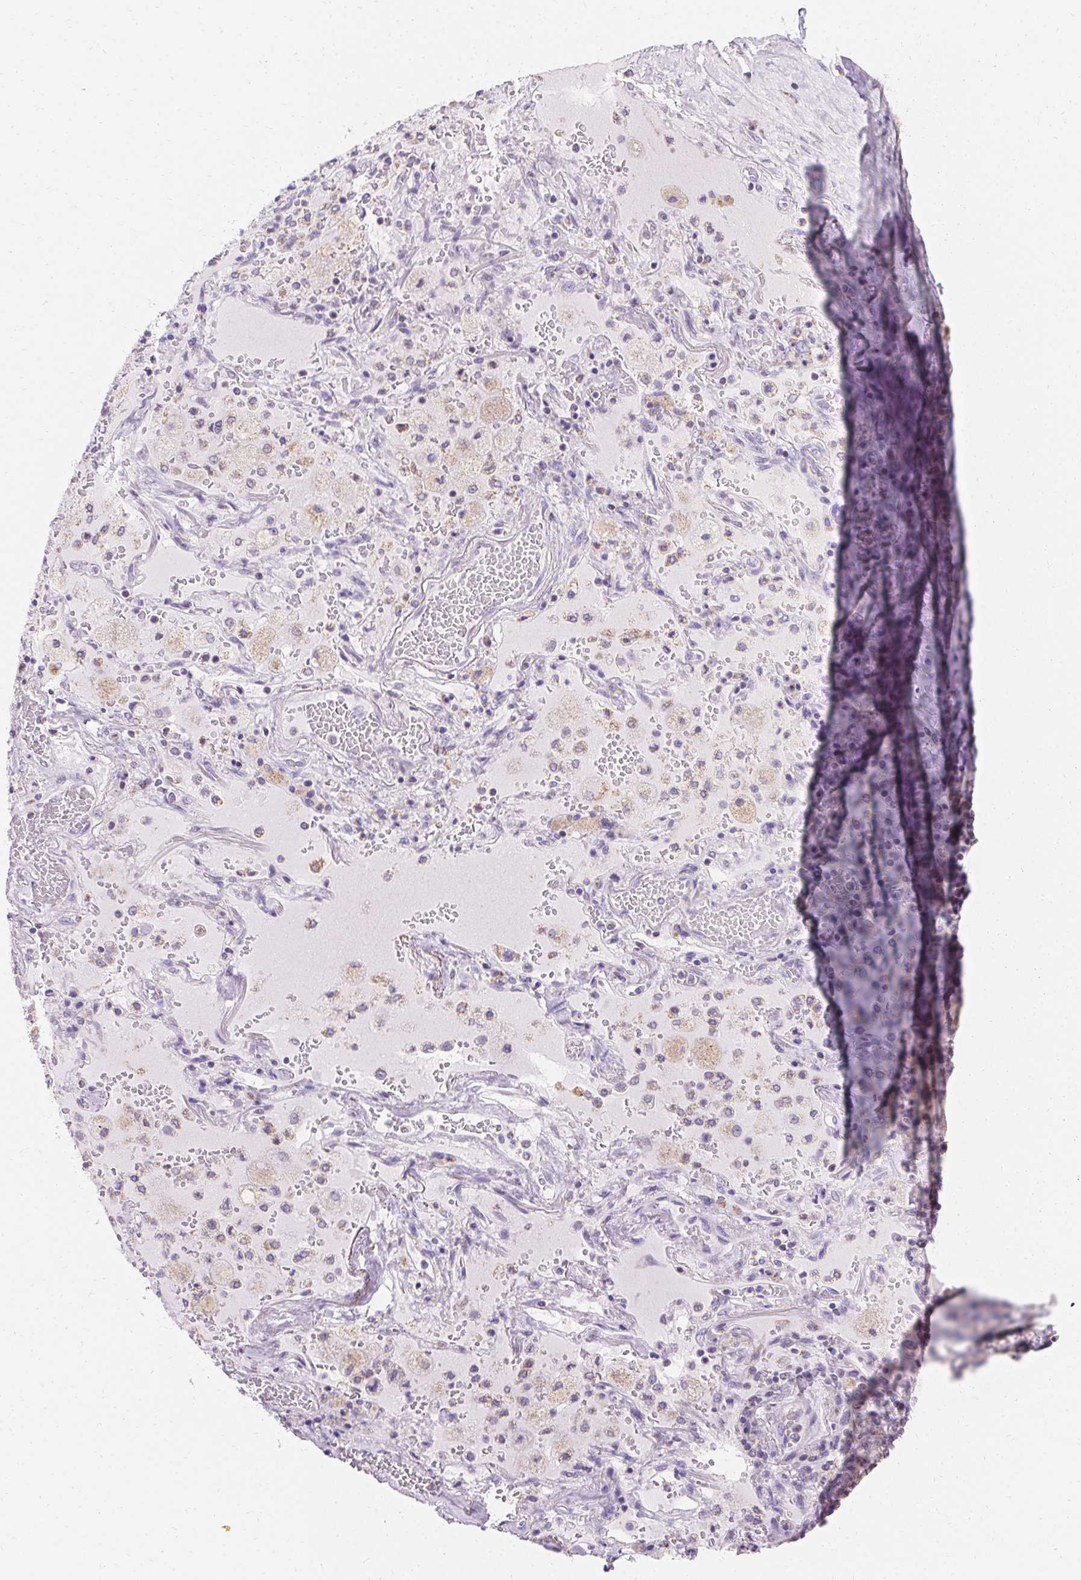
{"staining": {"intensity": "negative", "quantity": "none", "location": "none"}, "tissue": "adipose tissue", "cell_type": "Adipocytes", "image_type": "normal", "snomed": [{"axis": "morphology", "description": "Normal tissue, NOS"}, {"axis": "topography", "description": "Cartilage tissue"}, {"axis": "topography", "description": "Bronchus"}], "caption": "This is an IHC micrograph of unremarkable adipose tissue. There is no staining in adipocytes.", "gene": "ASGR2", "patient": {"sex": "male", "age": 64}}